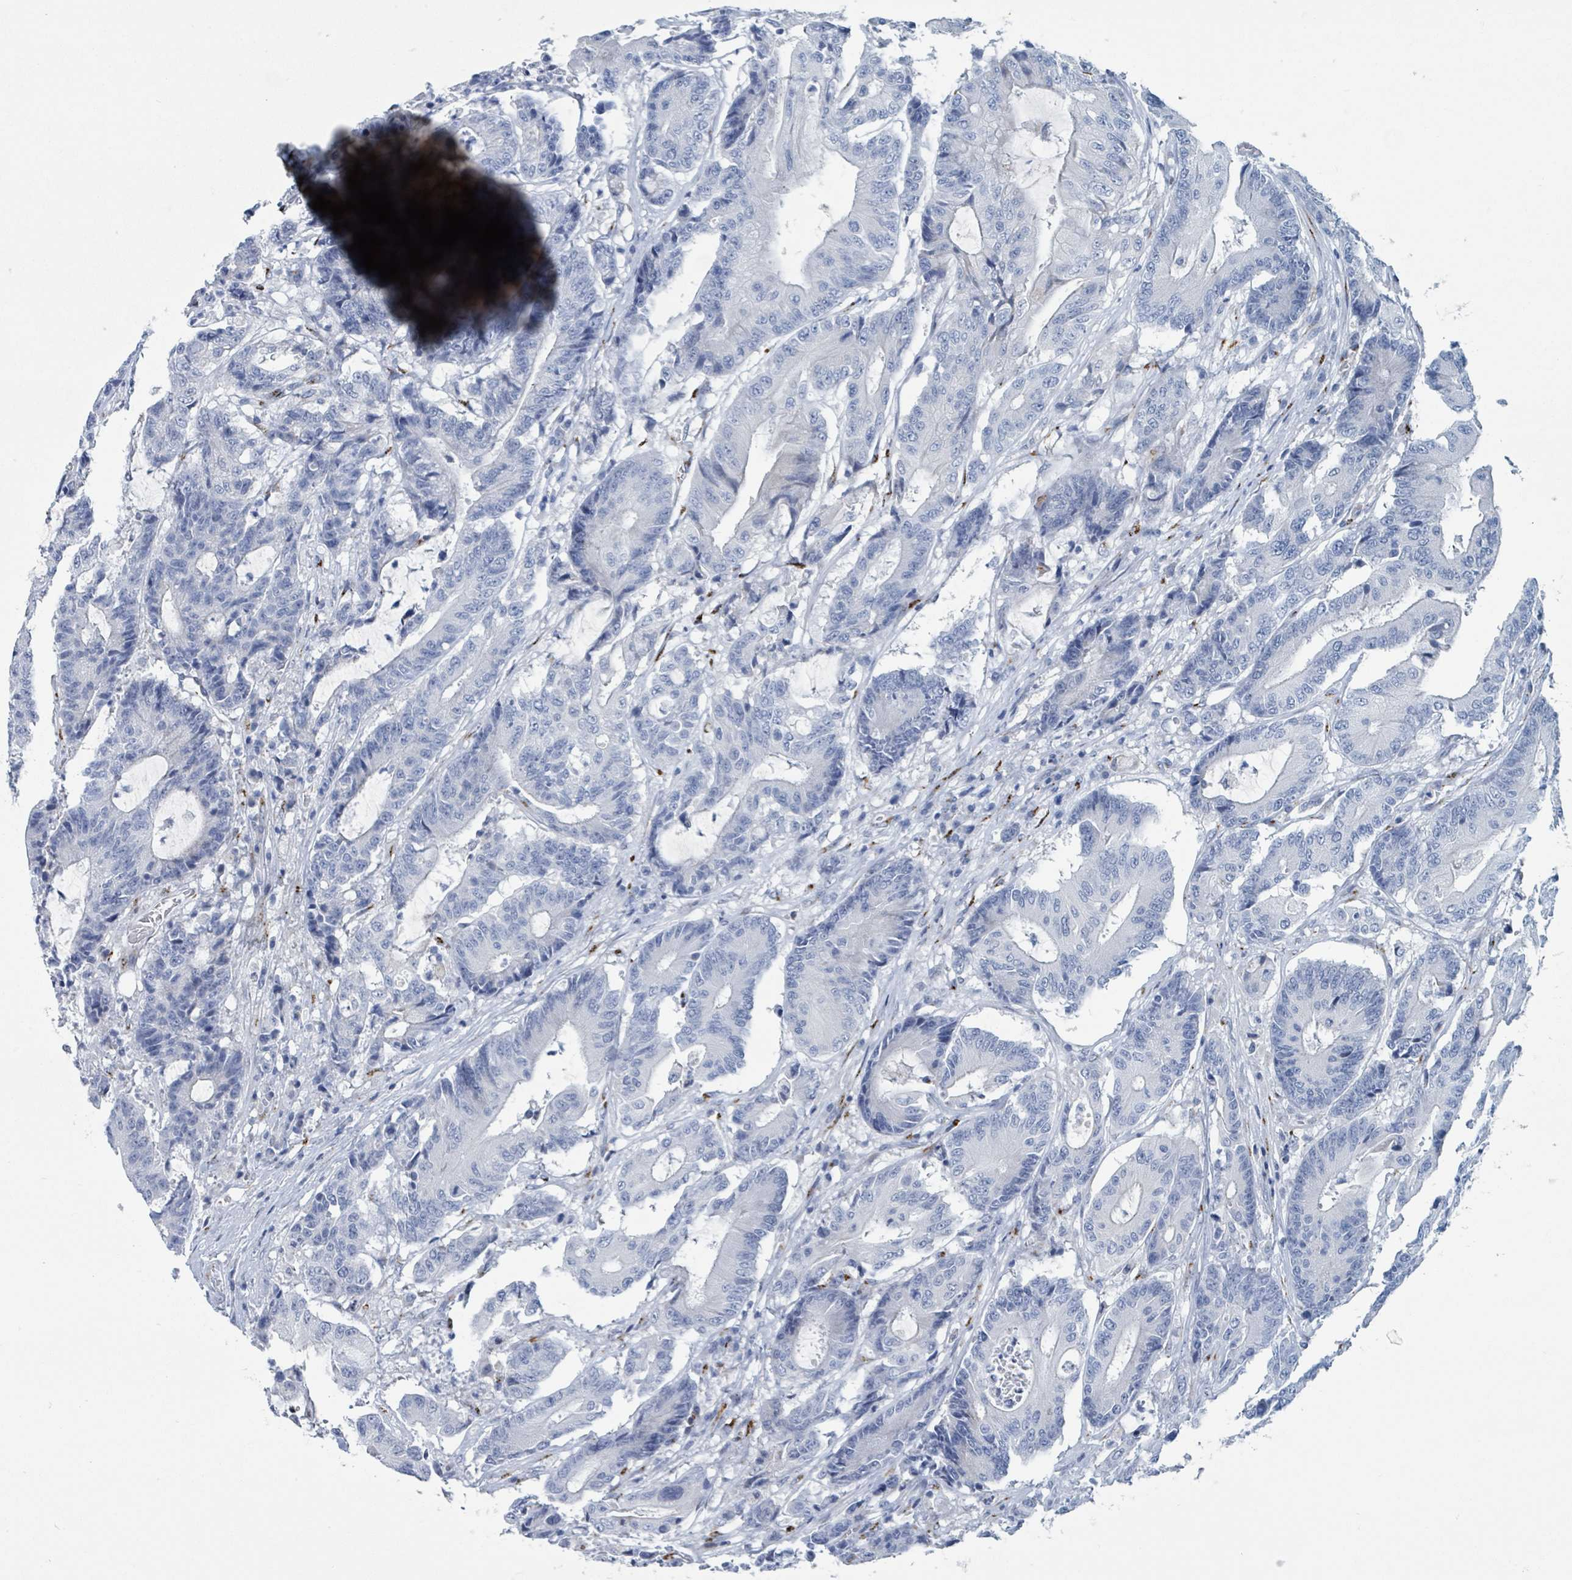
{"staining": {"intensity": "negative", "quantity": "none", "location": "none"}, "tissue": "colorectal cancer", "cell_type": "Tumor cells", "image_type": "cancer", "snomed": [{"axis": "morphology", "description": "Adenocarcinoma, NOS"}, {"axis": "topography", "description": "Colon"}], "caption": "The immunohistochemistry (IHC) photomicrograph has no significant expression in tumor cells of adenocarcinoma (colorectal) tissue.", "gene": "DCAF5", "patient": {"sex": "female", "age": 84}}